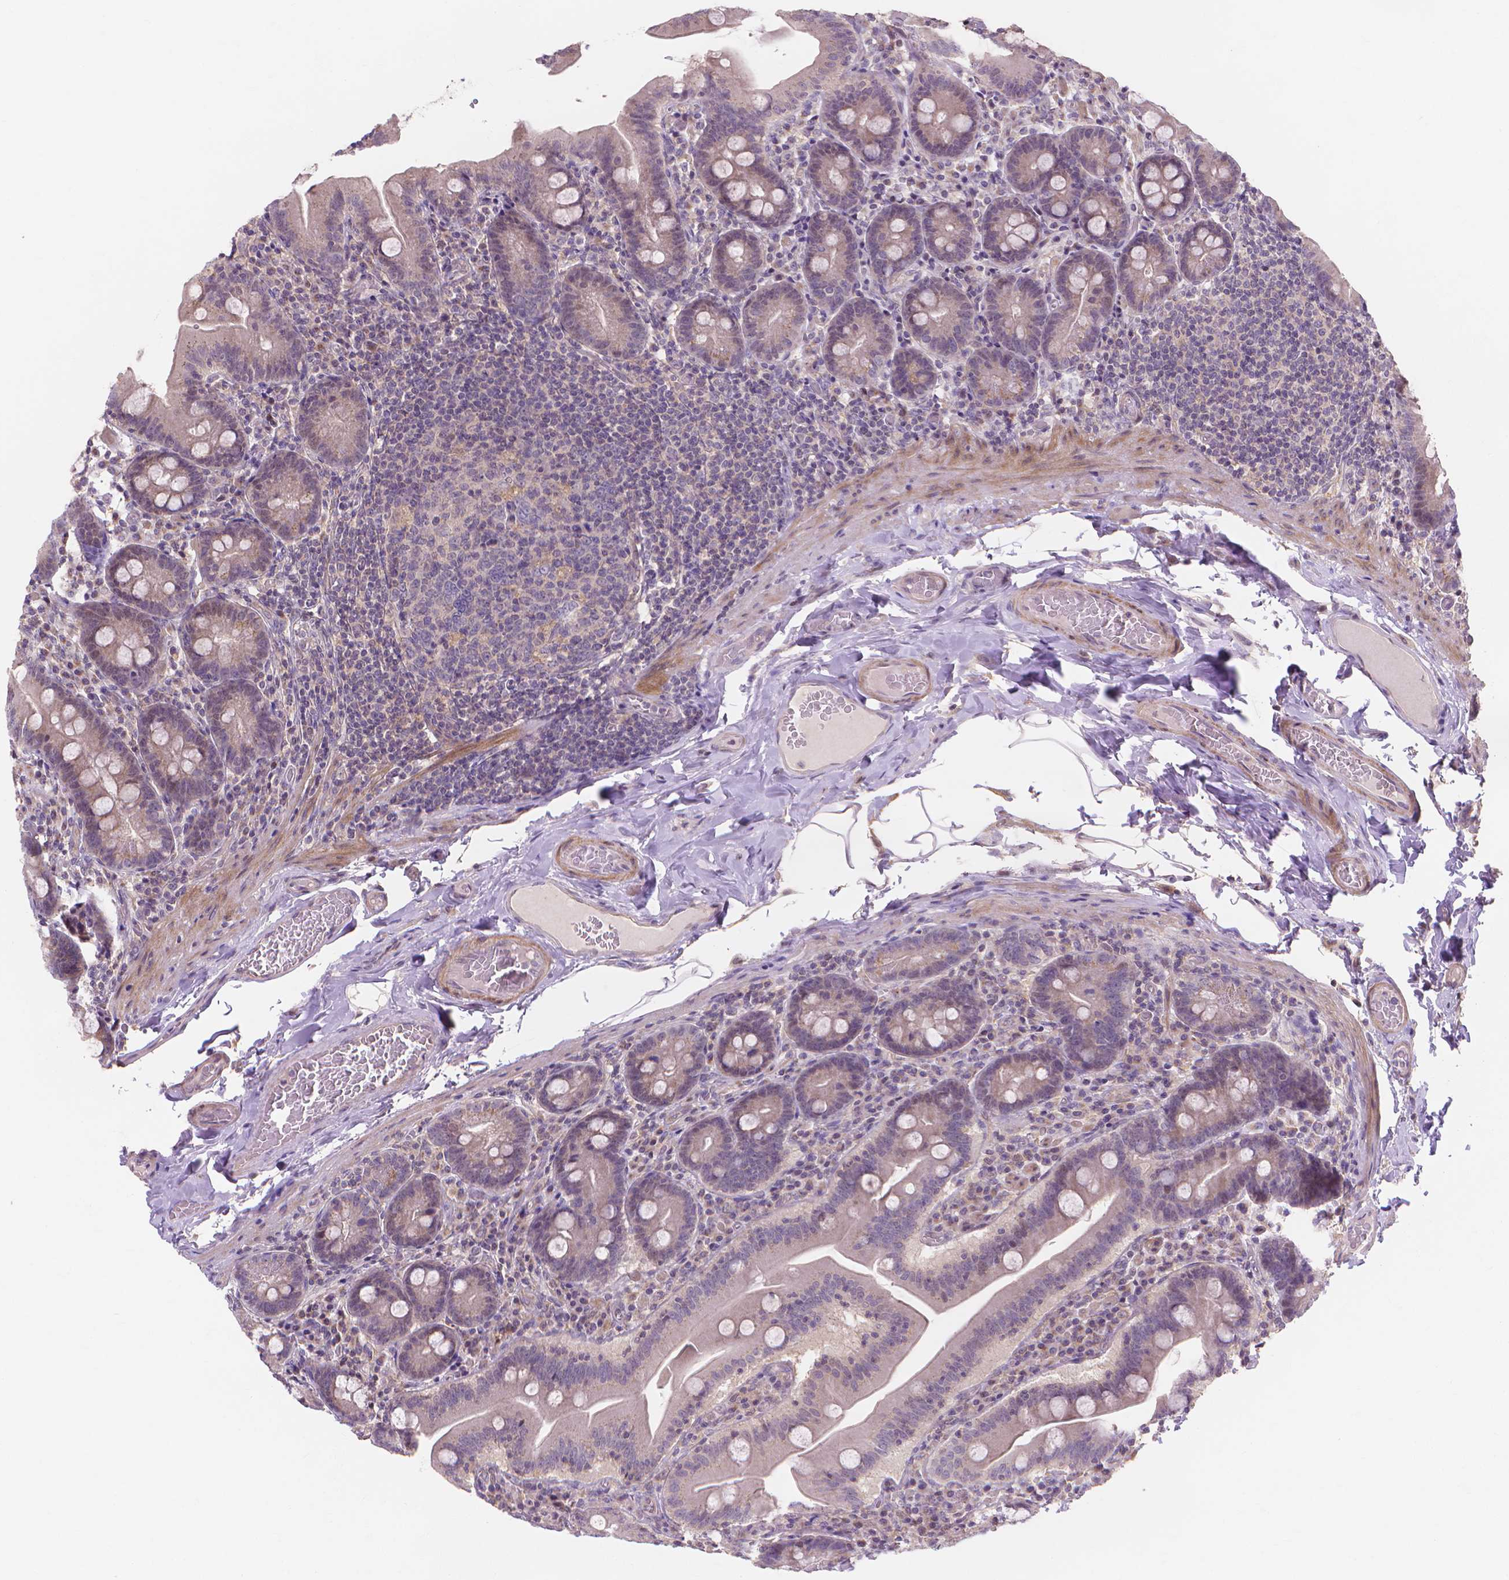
{"staining": {"intensity": "weak", "quantity": "25%-75%", "location": "cytoplasmic/membranous"}, "tissue": "small intestine", "cell_type": "Glandular cells", "image_type": "normal", "snomed": [{"axis": "morphology", "description": "Normal tissue, NOS"}, {"axis": "topography", "description": "Small intestine"}], "caption": "Immunohistochemical staining of normal human small intestine displays 25%-75% levels of weak cytoplasmic/membranous protein positivity in about 25%-75% of glandular cells.", "gene": "PRDM13", "patient": {"sex": "male", "age": 37}}